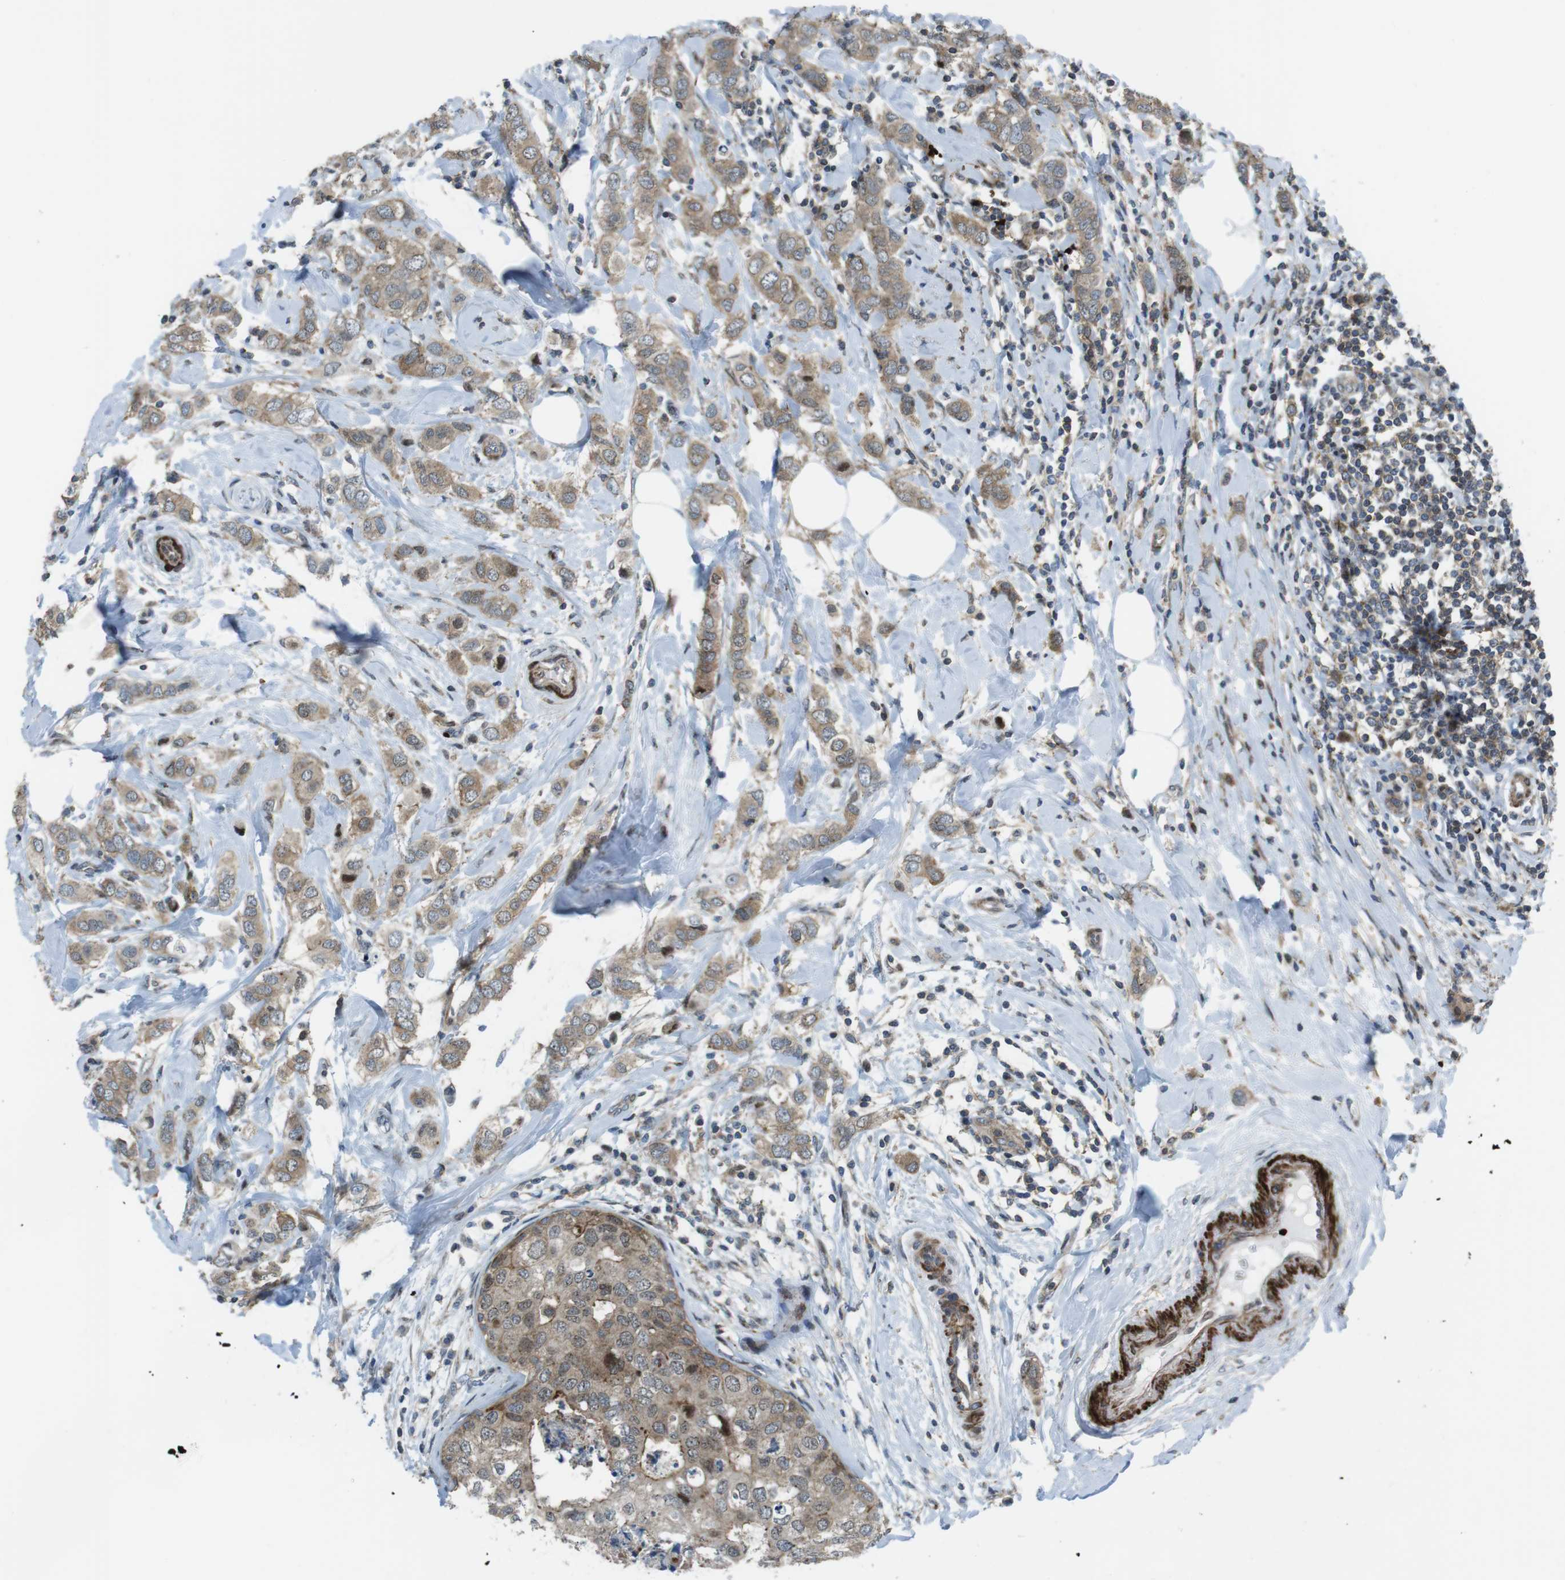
{"staining": {"intensity": "moderate", "quantity": ">75%", "location": "cytoplasmic/membranous"}, "tissue": "breast cancer", "cell_type": "Tumor cells", "image_type": "cancer", "snomed": [{"axis": "morphology", "description": "Duct carcinoma"}, {"axis": "topography", "description": "Breast"}], "caption": "Breast invasive ductal carcinoma tissue exhibits moderate cytoplasmic/membranous positivity in about >75% of tumor cells", "gene": "CUL7", "patient": {"sex": "female", "age": 50}}